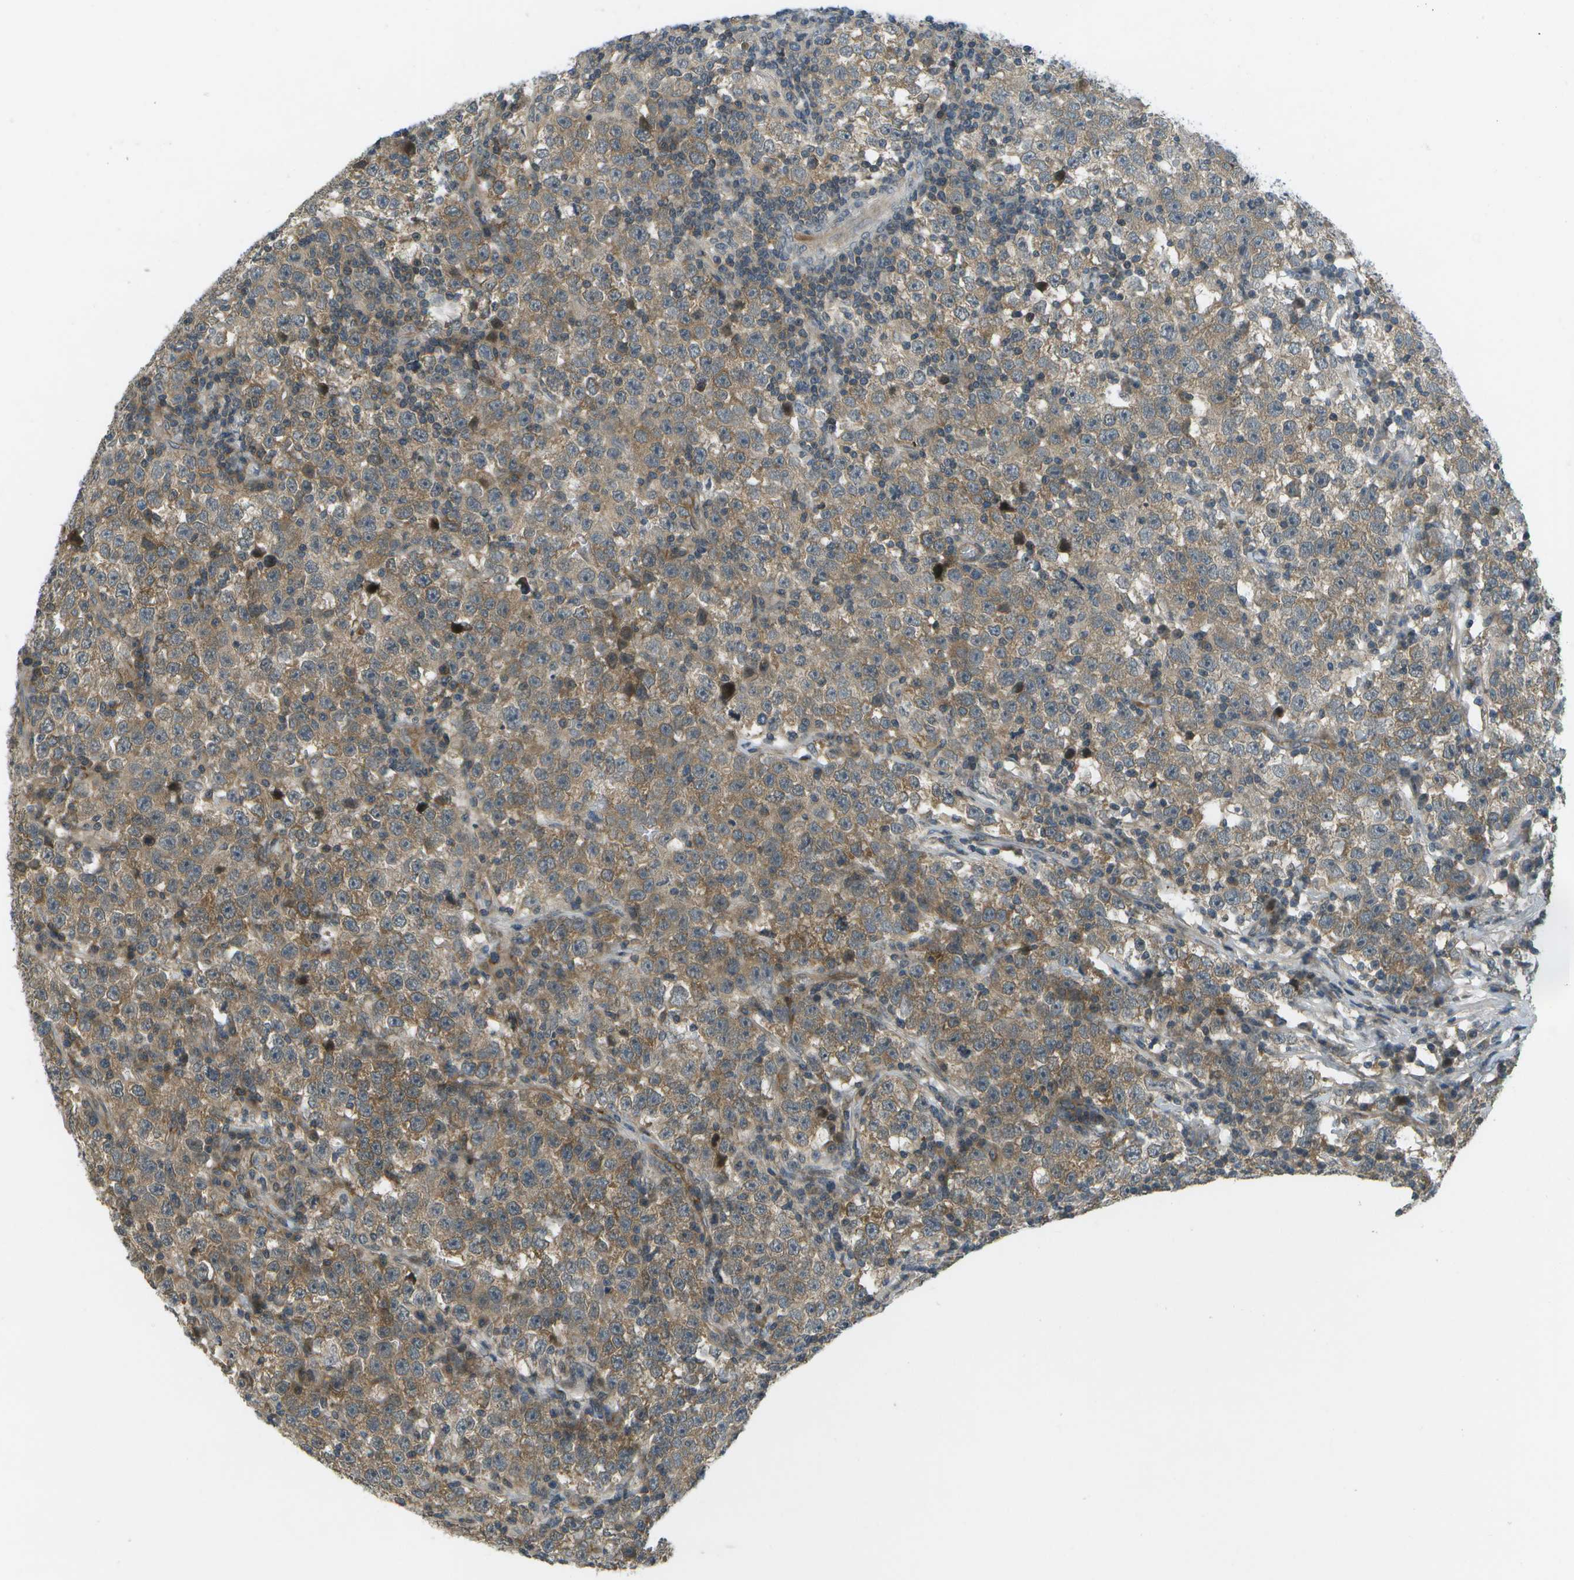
{"staining": {"intensity": "weak", "quantity": ">75%", "location": "cytoplasmic/membranous"}, "tissue": "testis cancer", "cell_type": "Tumor cells", "image_type": "cancer", "snomed": [{"axis": "morphology", "description": "Seminoma, NOS"}, {"axis": "topography", "description": "Testis"}], "caption": "An image showing weak cytoplasmic/membranous positivity in approximately >75% of tumor cells in testis seminoma, as visualized by brown immunohistochemical staining.", "gene": "WNK2", "patient": {"sex": "male", "age": 43}}